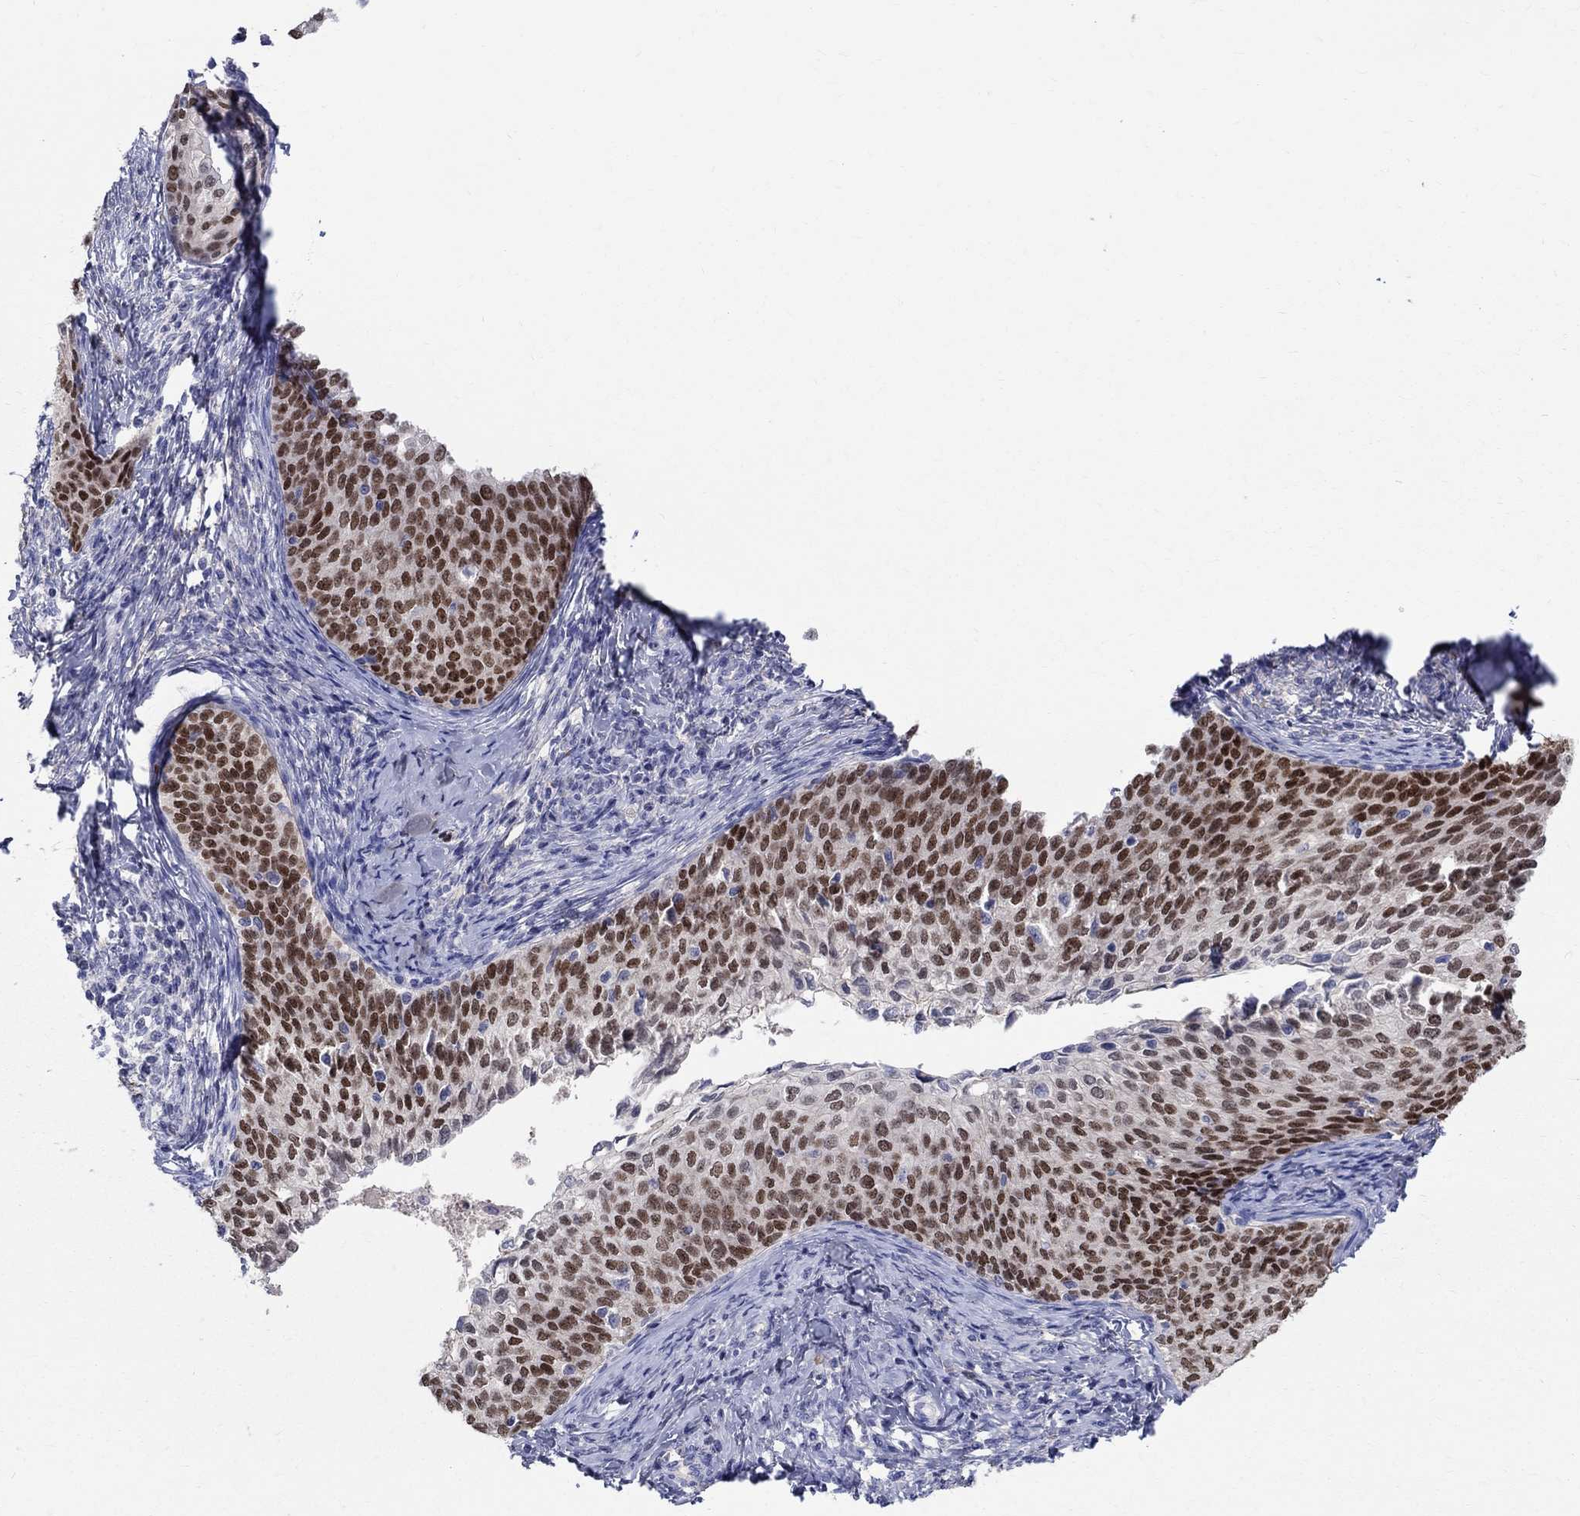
{"staining": {"intensity": "strong", "quantity": "25%-75%", "location": "nuclear"}, "tissue": "cervical cancer", "cell_type": "Tumor cells", "image_type": "cancer", "snomed": [{"axis": "morphology", "description": "Squamous cell carcinoma, NOS"}, {"axis": "topography", "description": "Cervix"}], "caption": "Human squamous cell carcinoma (cervical) stained with a brown dye exhibits strong nuclear positive positivity in approximately 25%-75% of tumor cells.", "gene": "SOX2", "patient": {"sex": "female", "age": 51}}